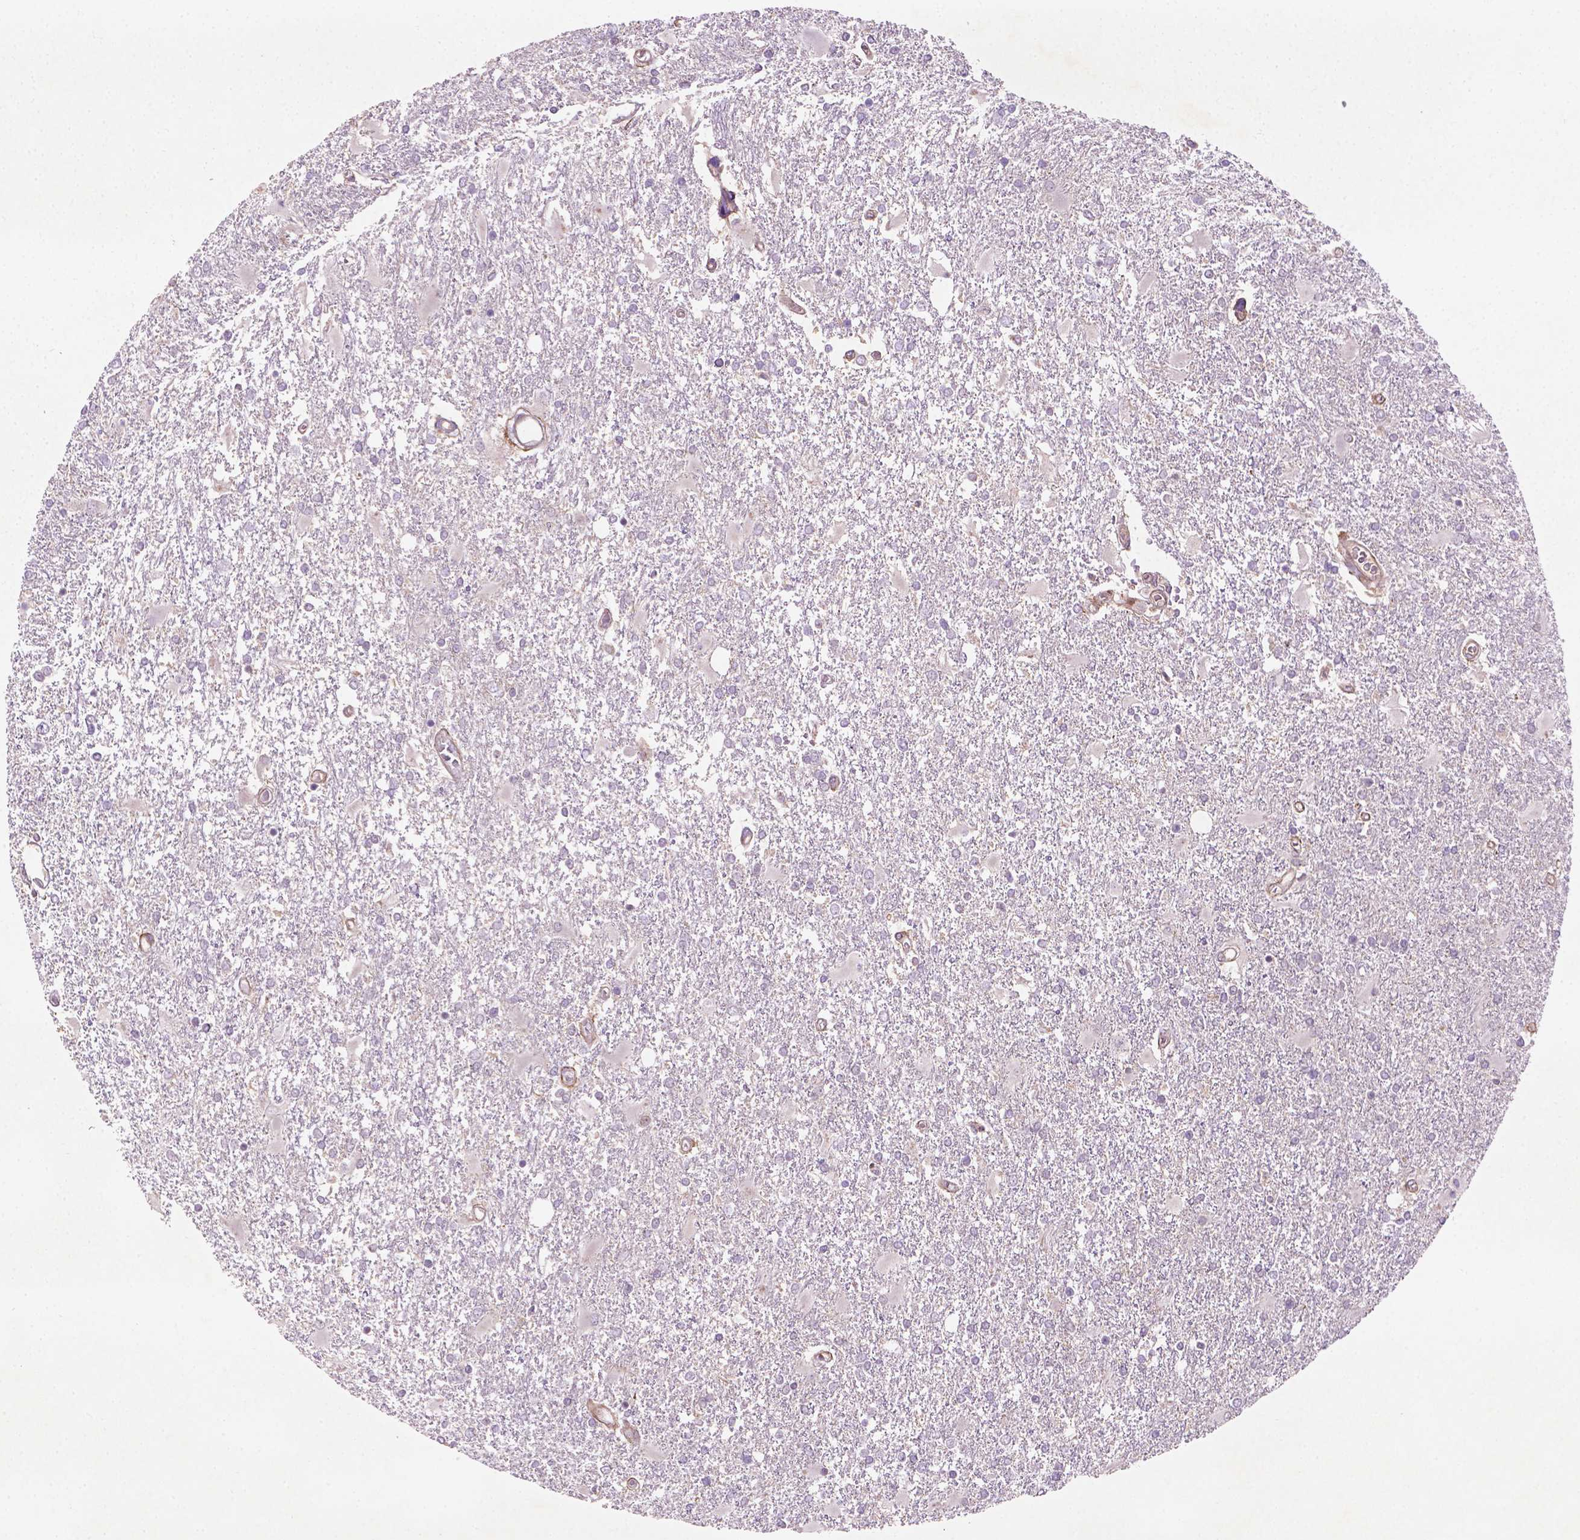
{"staining": {"intensity": "negative", "quantity": "none", "location": "none"}, "tissue": "glioma", "cell_type": "Tumor cells", "image_type": "cancer", "snomed": [{"axis": "morphology", "description": "Glioma, malignant, High grade"}, {"axis": "topography", "description": "Cerebral cortex"}], "caption": "This is an IHC micrograph of malignant high-grade glioma. There is no expression in tumor cells.", "gene": "TCHP", "patient": {"sex": "male", "age": 79}}